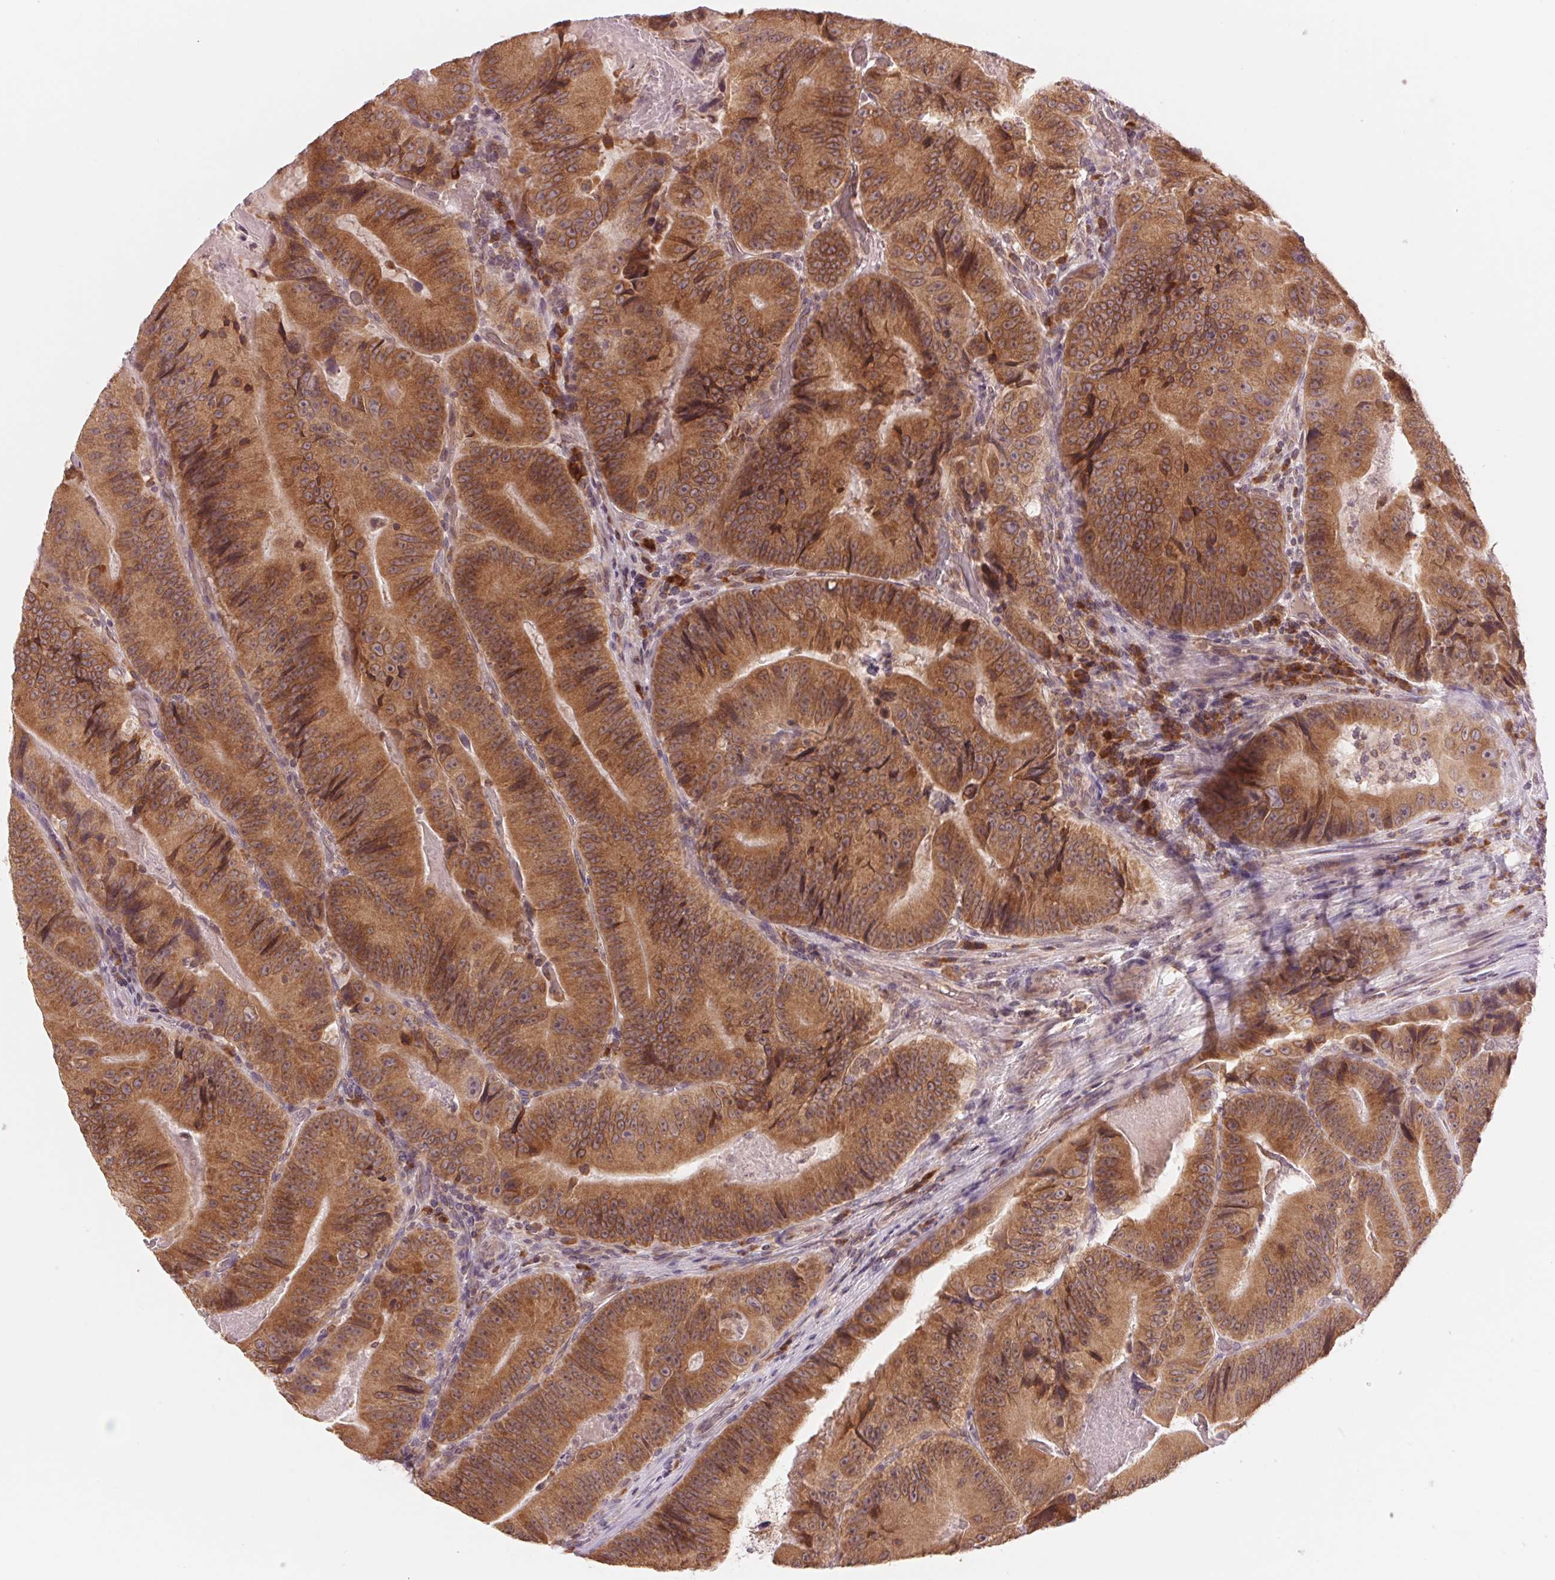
{"staining": {"intensity": "moderate", "quantity": ">75%", "location": "cytoplasmic/membranous"}, "tissue": "colorectal cancer", "cell_type": "Tumor cells", "image_type": "cancer", "snomed": [{"axis": "morphology", "description": "Adenocarcinoma, NOS"}, {"axis": "topography", "description": "Colon"}], "caption": "Protein staining by immunohistochemistry (IHC) reveals moderate cytoplasmic/membranous positivity in approximately >75% of tumor cells in adenocarcinoma (colorectal). (brown staining indicates protein expression, while blue staining denotes nuclei).", "gene": "TECR", "patient": {"sex": "female", "age": 86}}